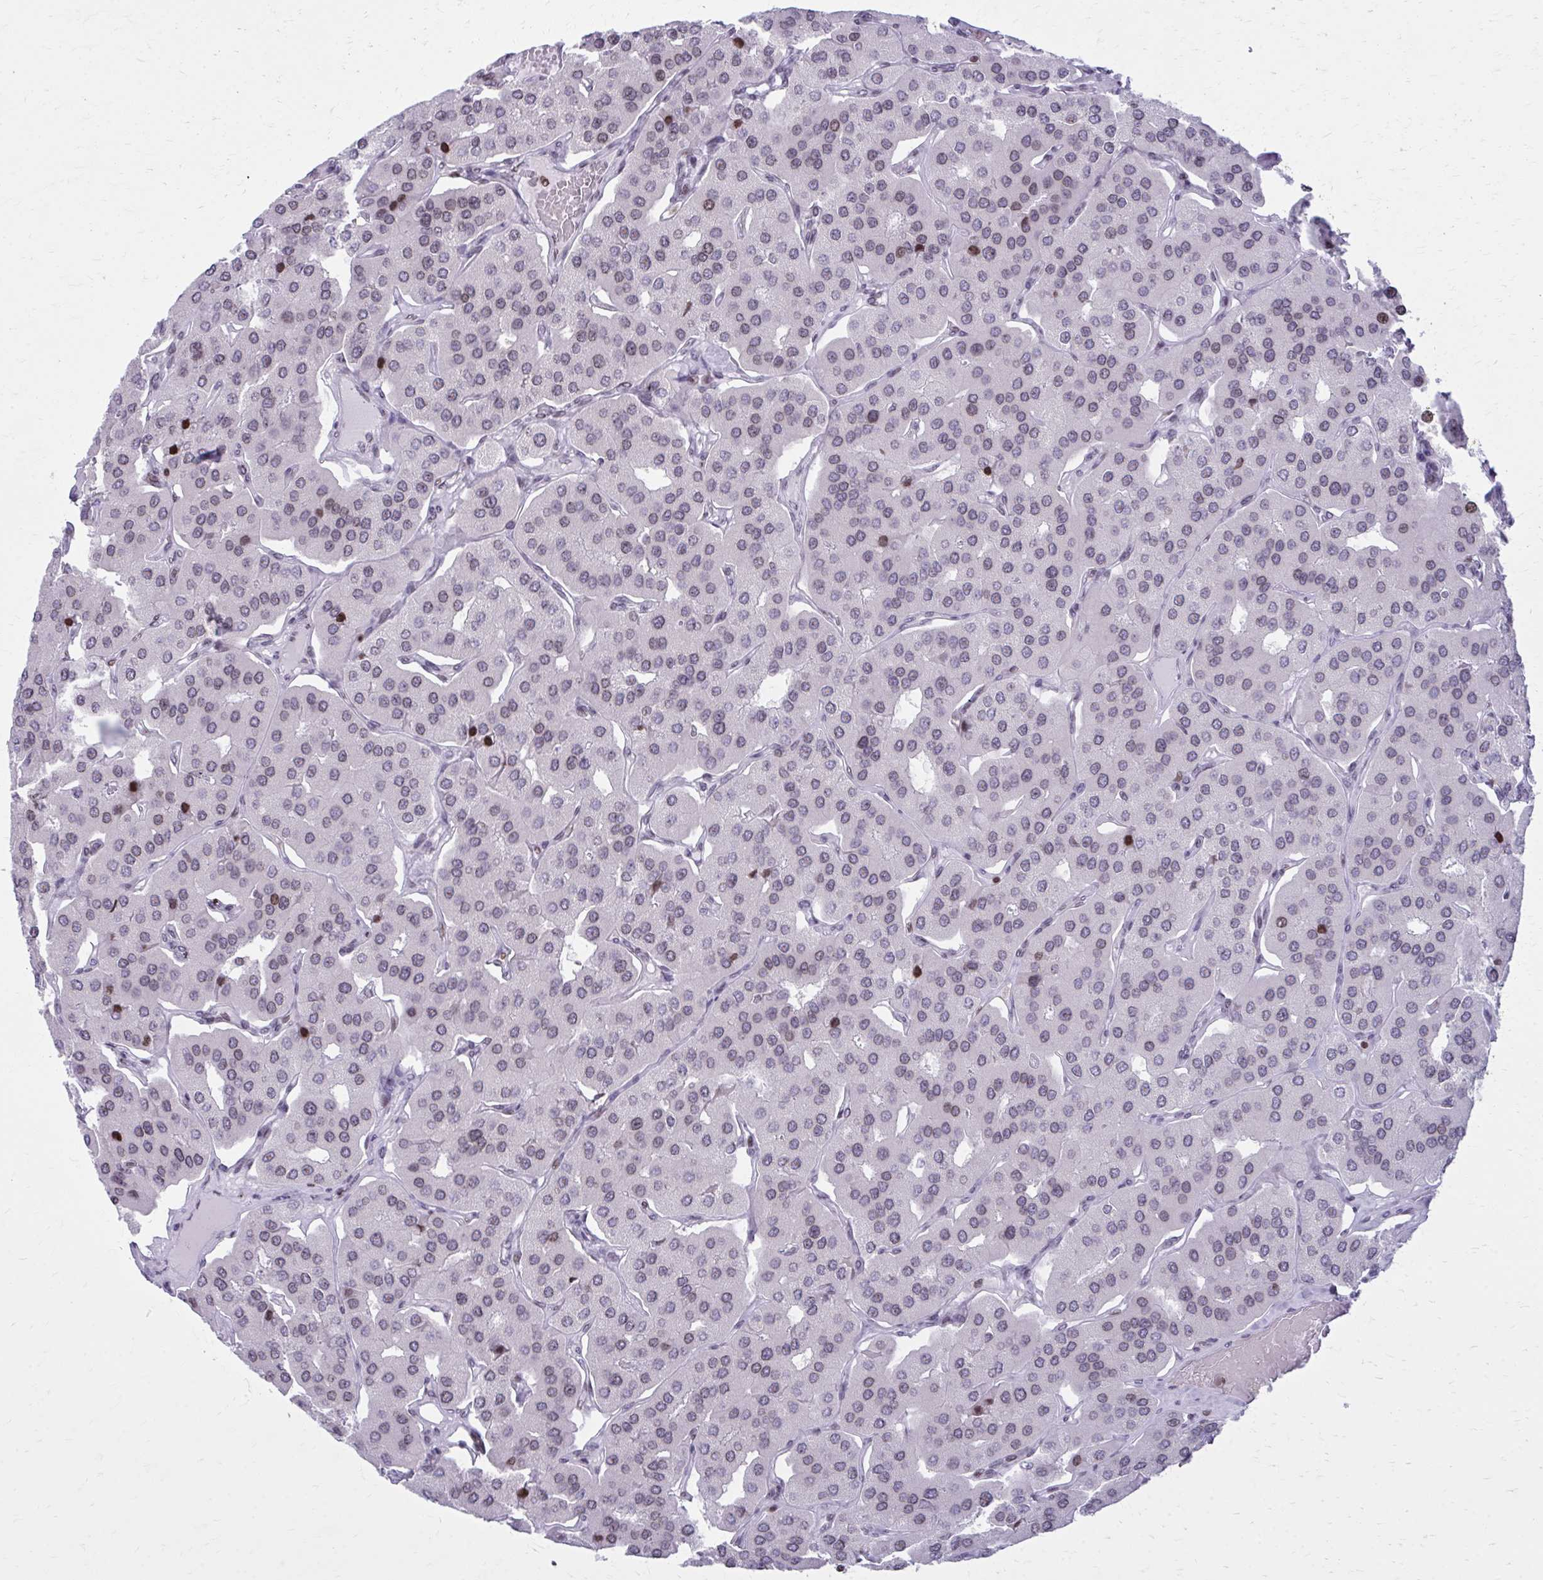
{"staining": {"intensity": "weak", "quantity": "<25%", "location": "nuclear"}, "tissue": "parathyroid gland", "cell_type": "Glandular cells", "image_type": "normal", "snomed": [{"axis": "morphology", "description": "Normal tissue, NOS"}, {"axis": "morphology", "description": "Adenoma, NOS"}, {"axis": "topography", "description": "Parathyroid gland"}], "caption": "Human parathyroid gland stained for a protein using immunohistochemistry (IHC) displays no positivity in glandular cells.", "gene": "AP5M1", "patient": {"sex": "female", "age": 86}}